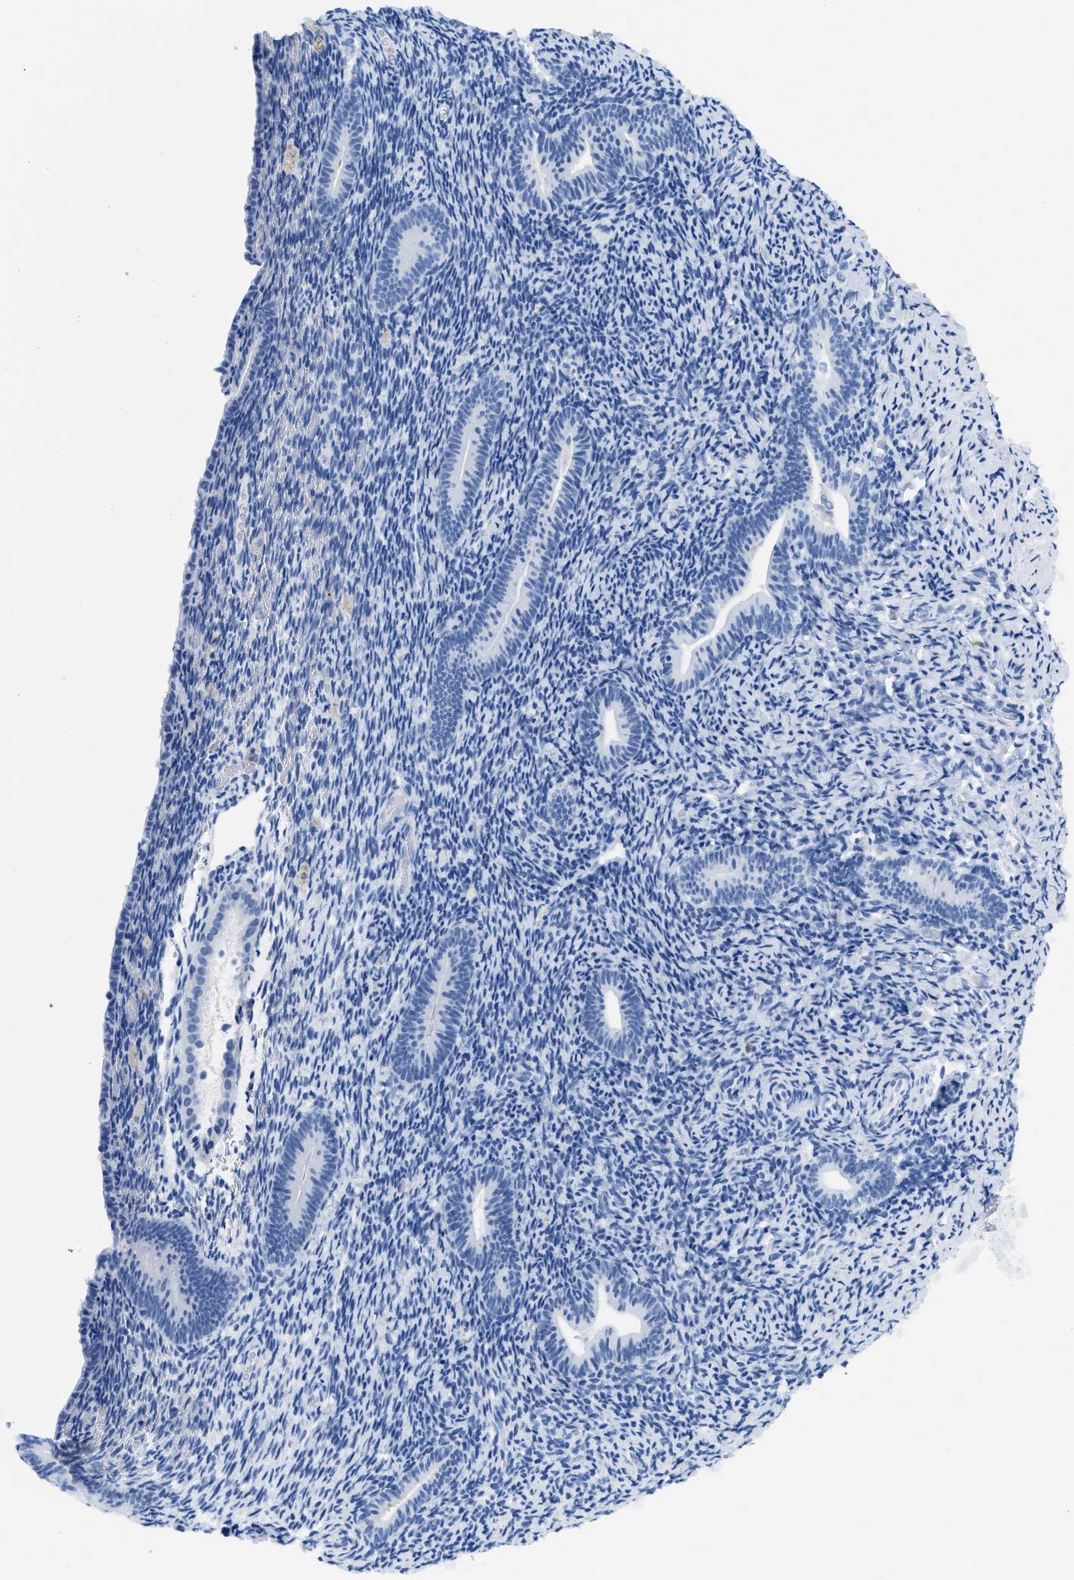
{"staining": {"intensity": "negative", "quantity": "none", "location": "none"}, "tissue": "endometrium", "cell_type": "Cells in endometrial stroma", "image_type": "normal", "snomed": [{"axis": "morphology", "description": "Normal tissue, NOS"}, {"axis": "topography", "description": "Endometrium"}], "caption": "Immunohistochemistry (IHC) of benign human endometrium exhibits no staining in cells in endometrial stroma.", "gene": "CR1", "patient": {"sex": "female", "age": 51}}